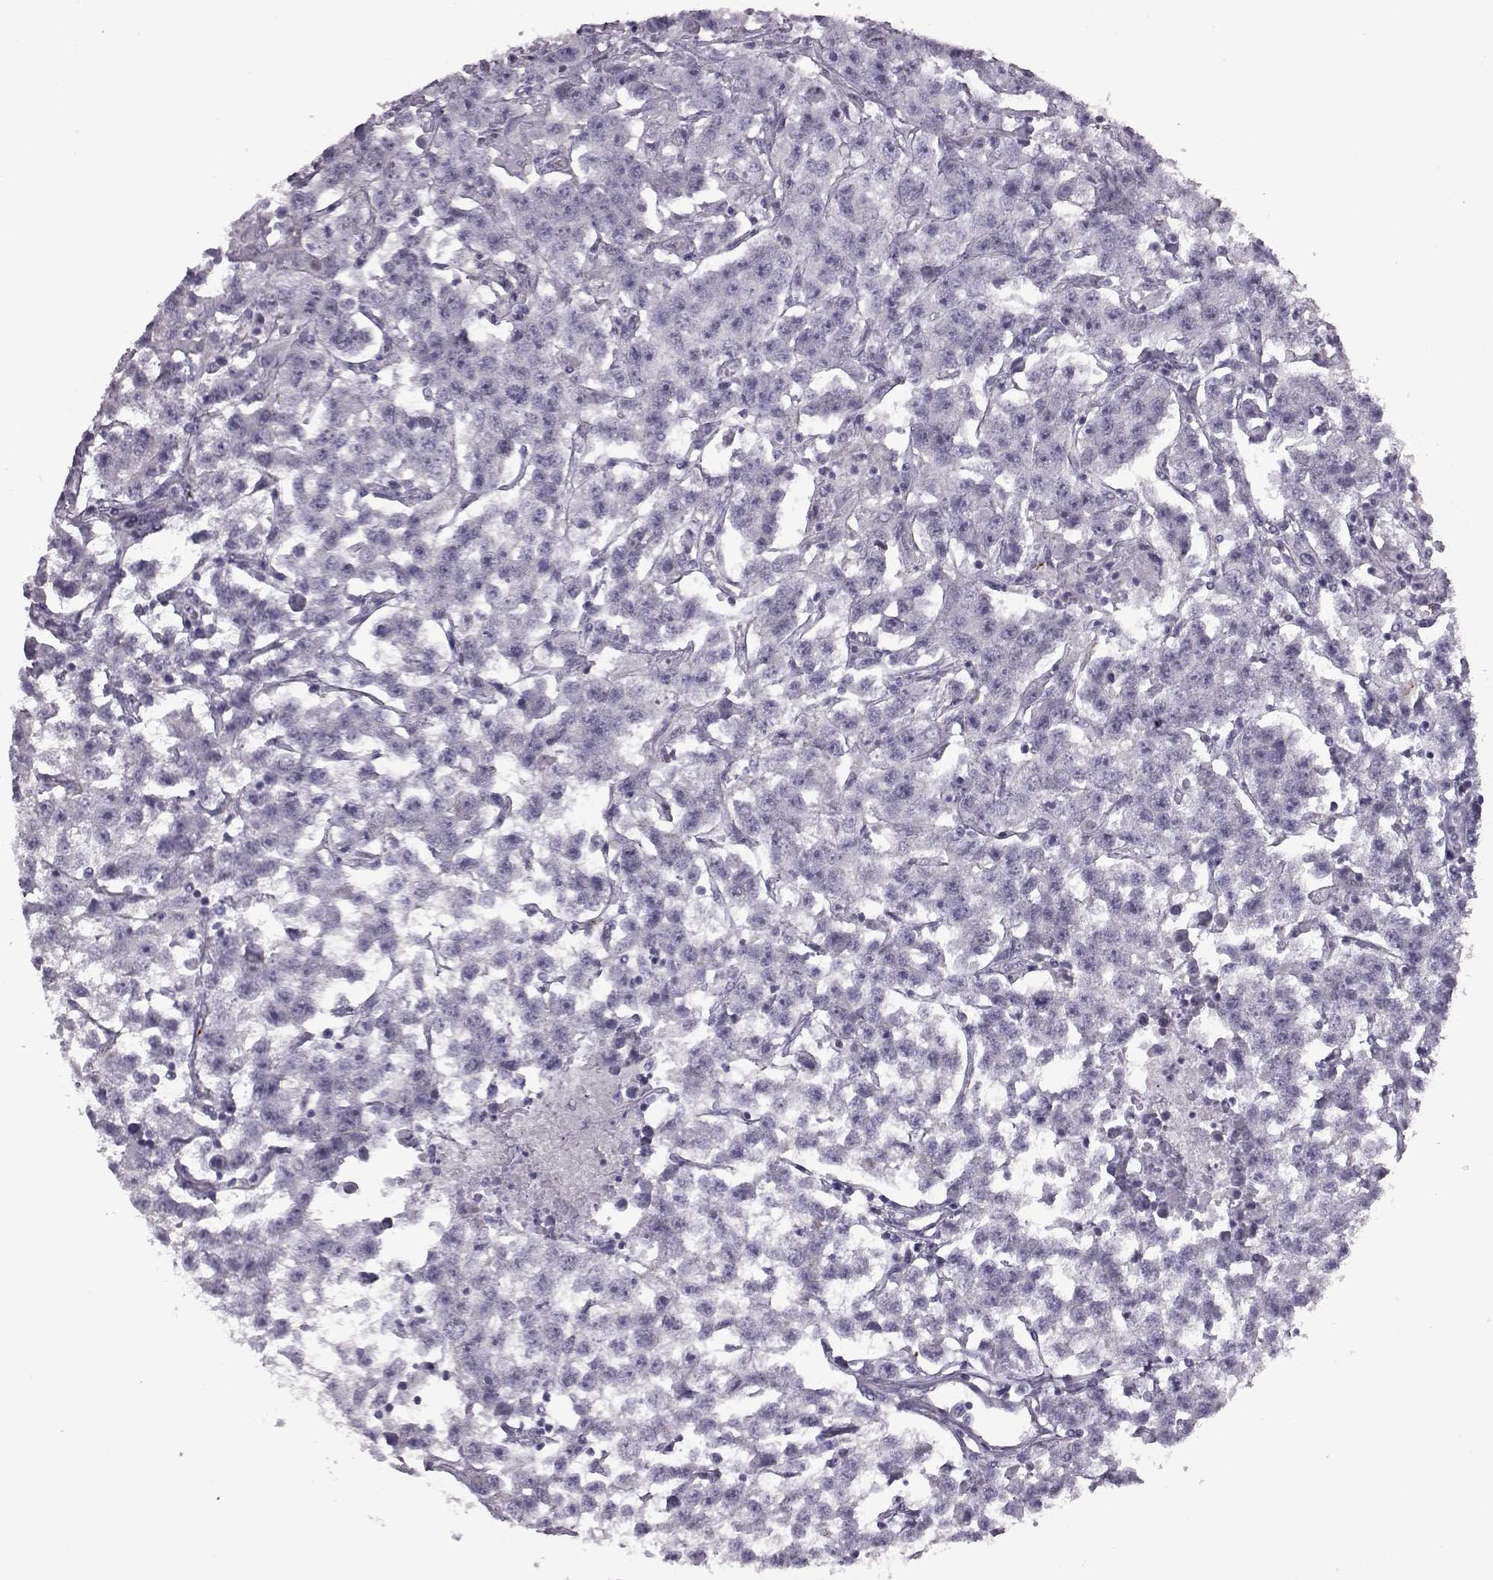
{"staining": {"intensity": "negative", "quantity": "none", "location": "none"}, "tissue": "testis cancer", "cell_type": "Tumor cells", "image_type": "cancer", "snomed": [{"axis": "morphology", "description": "Seminoma, NOS"}, {"axis": "topography", "description": "Testis"}], "caption": "Tumor cells are negative for protein expression in human testis cancer (seminoma).", "gene": "SNTG1", "patient": {"sex": "male", "age": 59}}